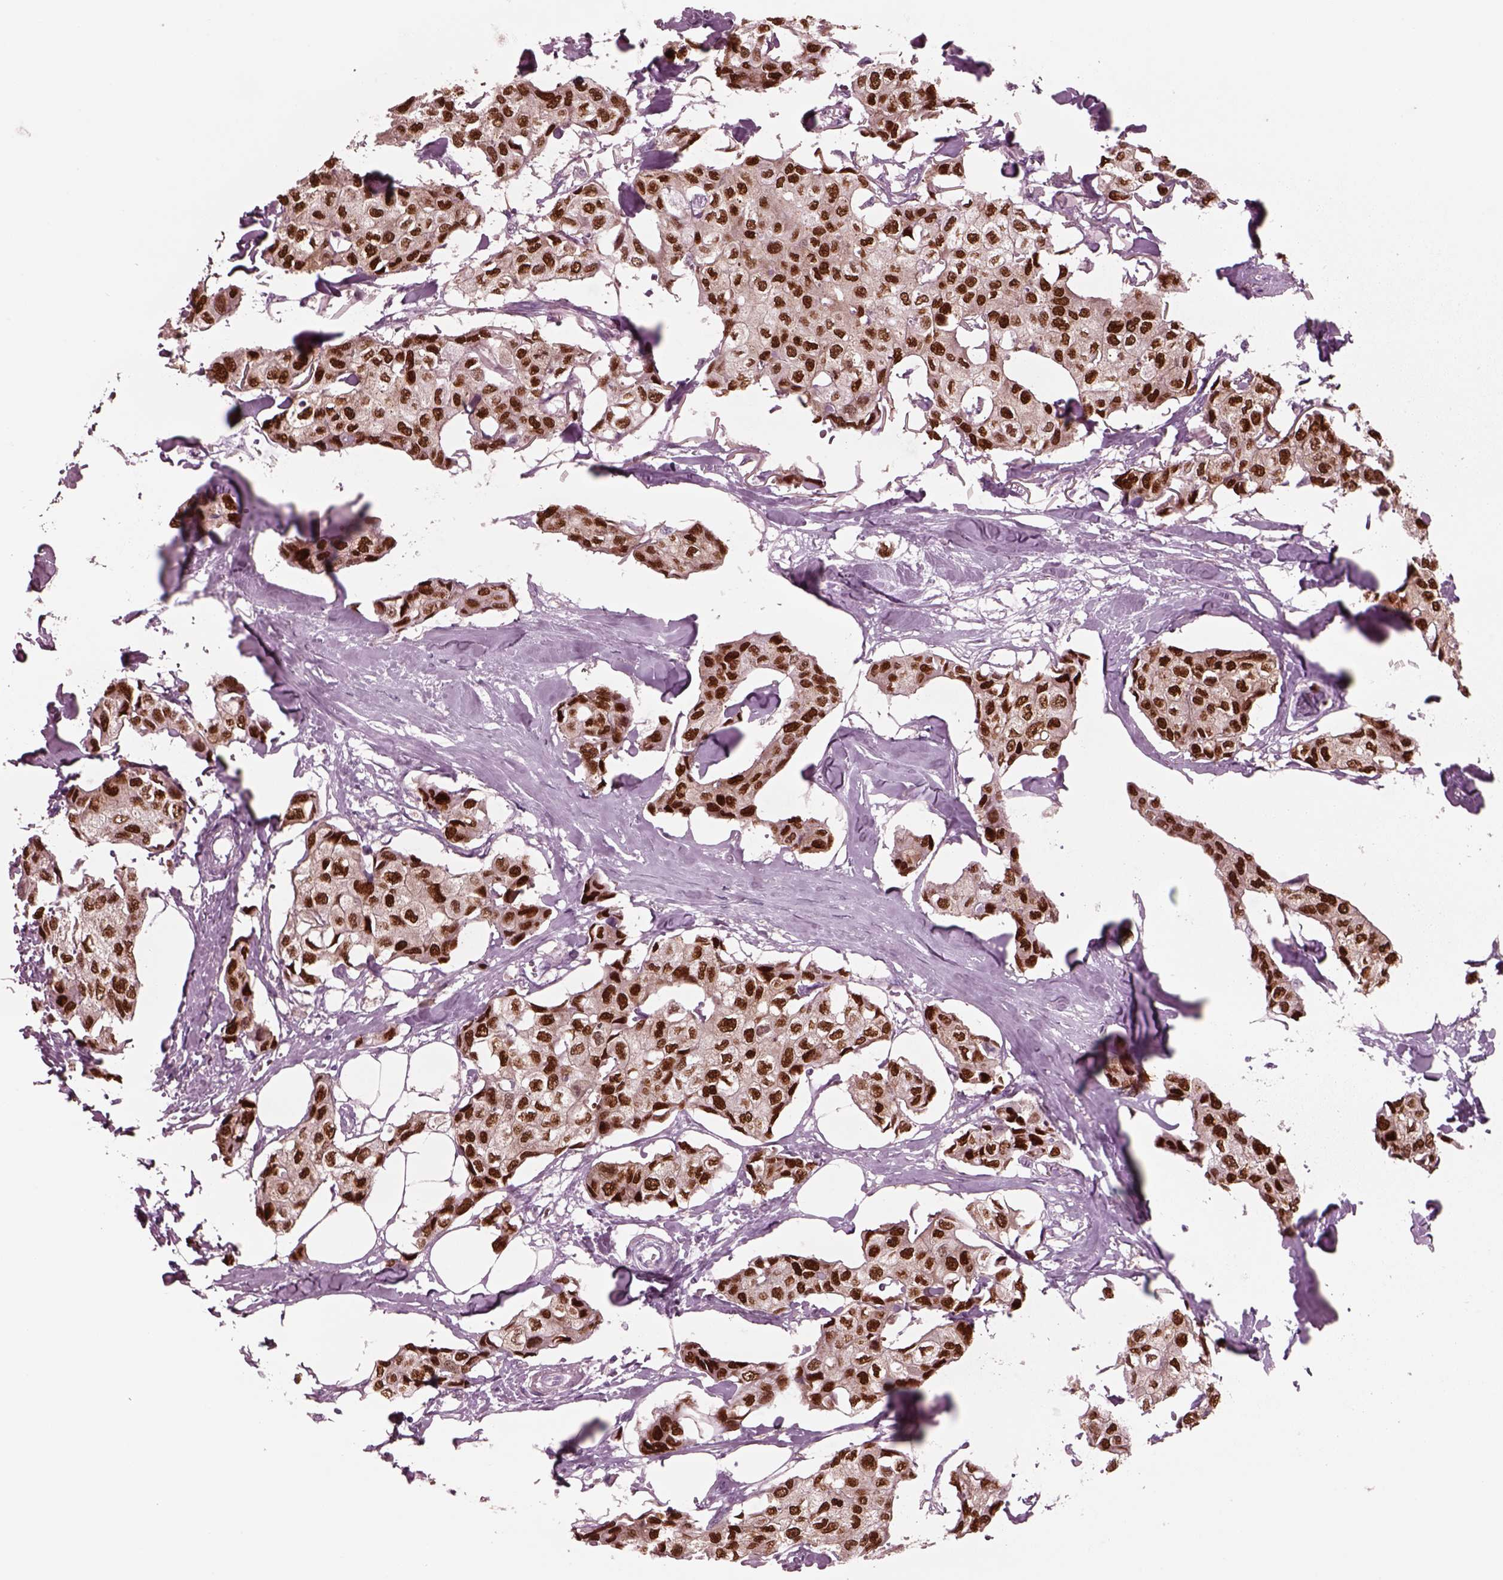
{"staining": {"intensity": "strong", "quantity": ">75%", "location": "nuclear"}, "tissue": "breast cancer", "cell_type": "Tumor cells", "image_type": "cancer", "snomed": [{"axis": "morphology", "description": "Duct carcinoma"}, {"axis": "topography", "description": "Breast"}], "caption": "A high-resolution photomicrograph shows immunohistochemistry staining of invasive ductal carcinoma (breast), which displays strong nuclear expression in approximately >75% of tumor cells. Nuclei are stained in blue.", "gene": "SOX9", "patient": {"sex": "female", "age": 80}}